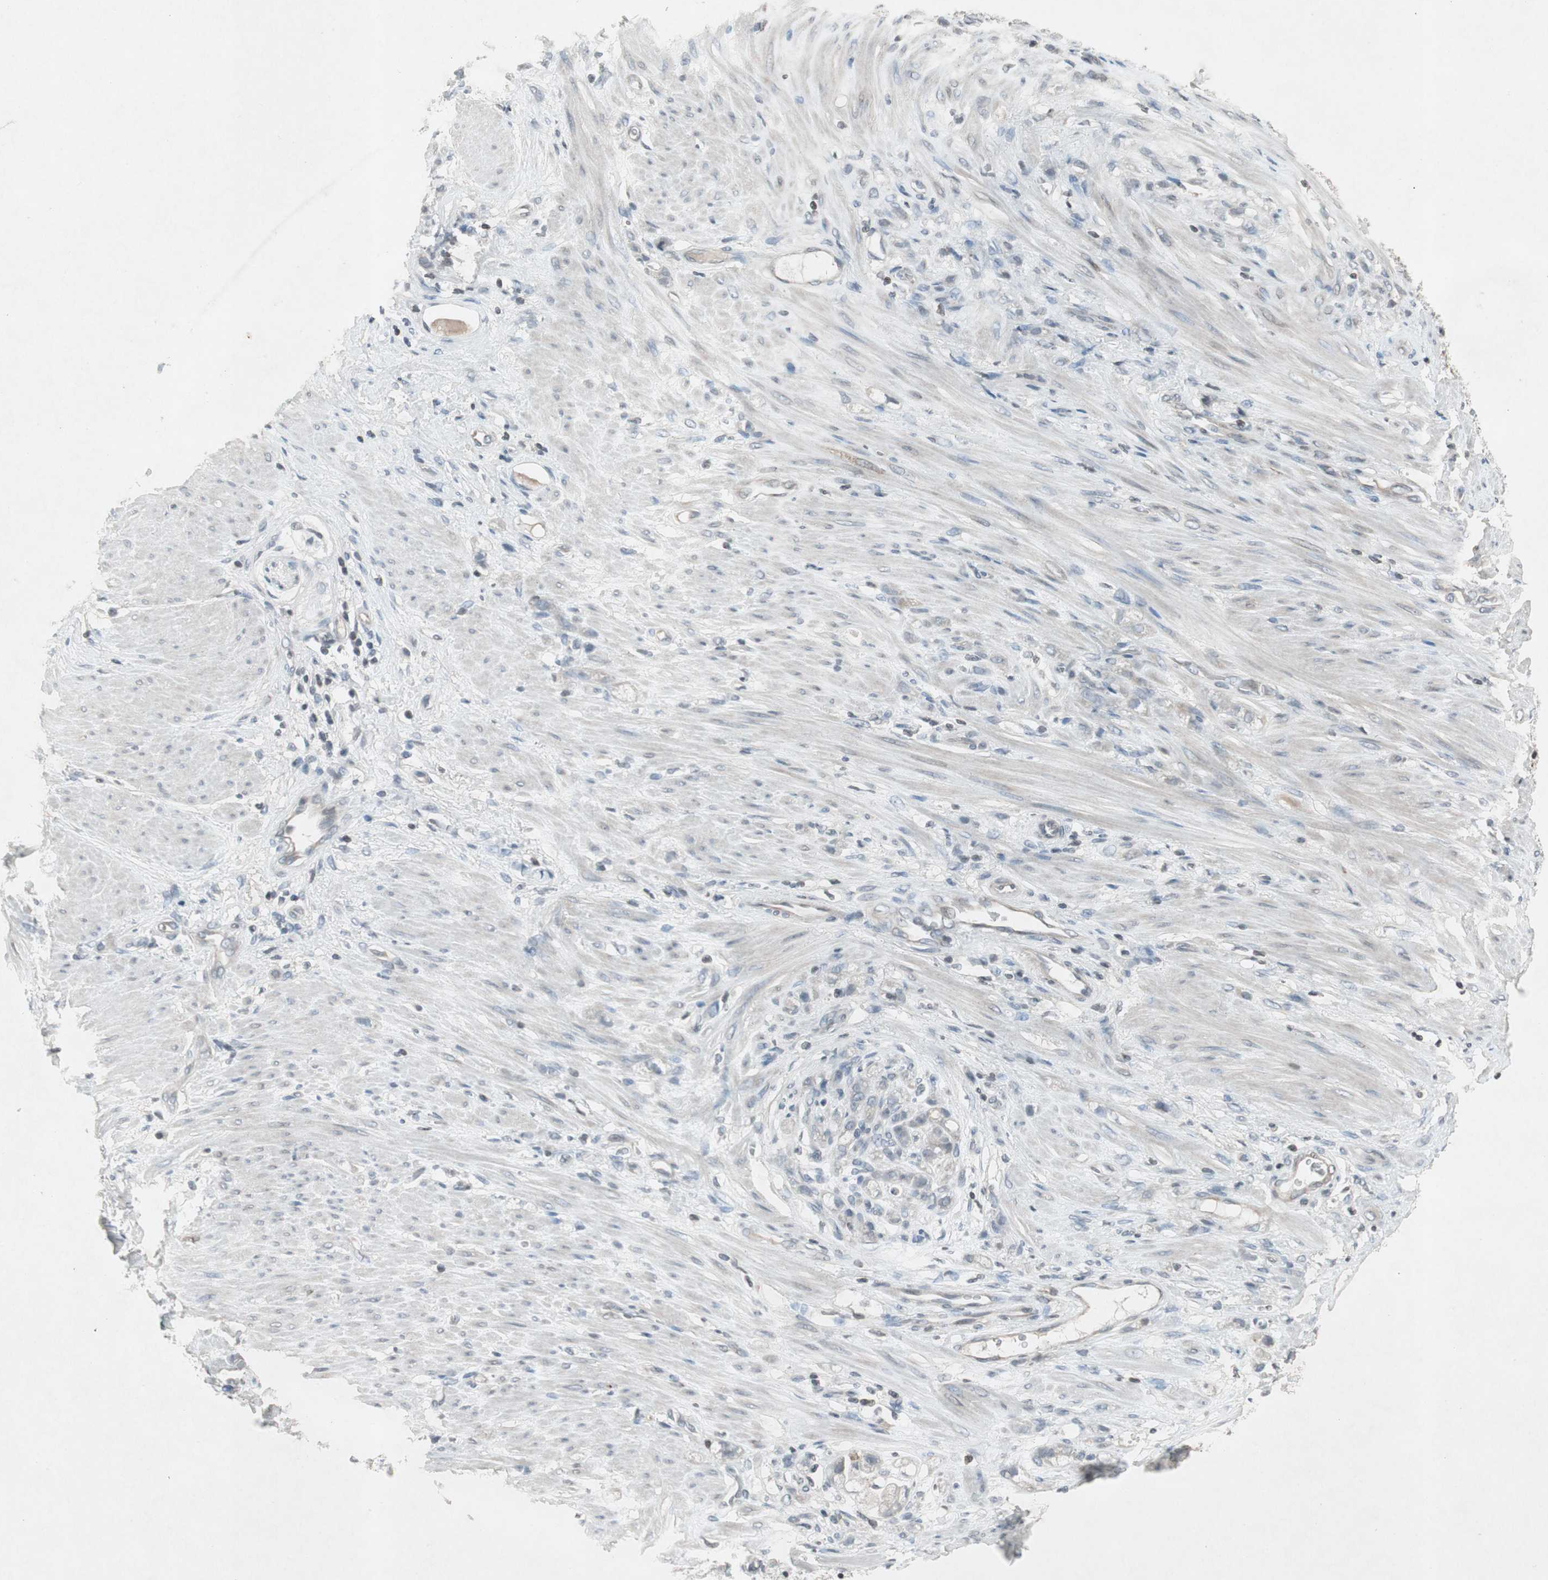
{"staining": {"intensity": "negative", "quantity": "none", "location": "none"}, "tissue": "stomach cancer", "cell_type": "Tumor cells", "image_type": "cancer", "snomed": [{"axis": "morphology", "description": "Adenocarcinoma, NOS"}, {"axis": "topography", "description": "Stomach"}], "caption": "The histopathology image reveals no significant expression in tumor cells of stomach cancer (adenocarcinoma).", "gene": "ARG2", "patient": {"sex": "male", "age": 82}}